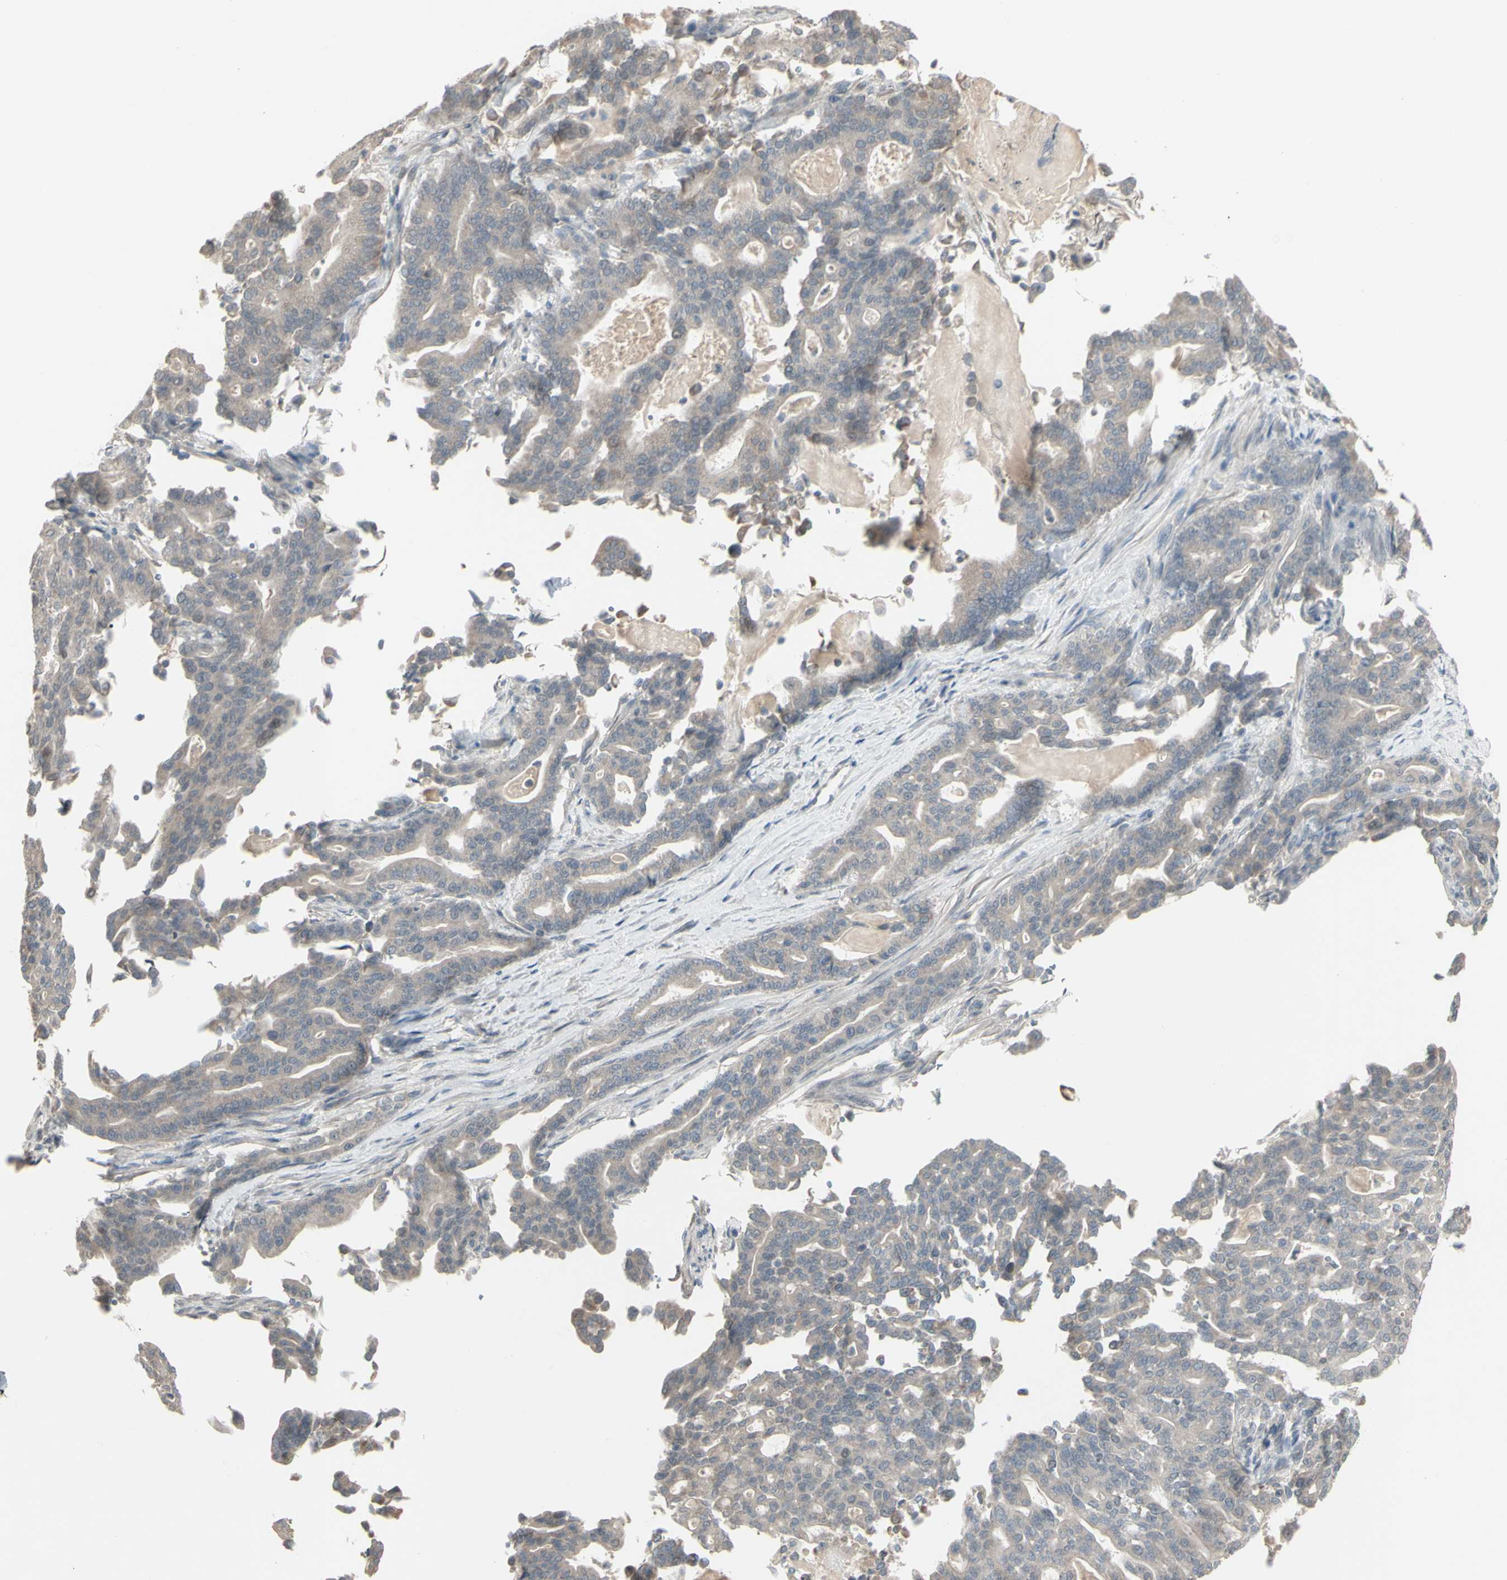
{"staining": {"intensity": "weak", "quantity": ">75%", "location": "cytoplasmic/membranous"}, "tissue": "pancreatic cancer", "cell_type": "Tumor cells", "image_type": "cancer", "snomed": [{"axis": "morphology", "description": "Adenocarcinoma, NOS"}, {"axis": "topography", "description": "Pancreas"}], "caption": "Pancreatic cancer was stained to show a protein in brown. There is low levels of weak cytoplasmic/membranous expression in about >75% of tumor cells.", "gene": "PIAS4", "patient": {"sex": "male", "age": 63}}